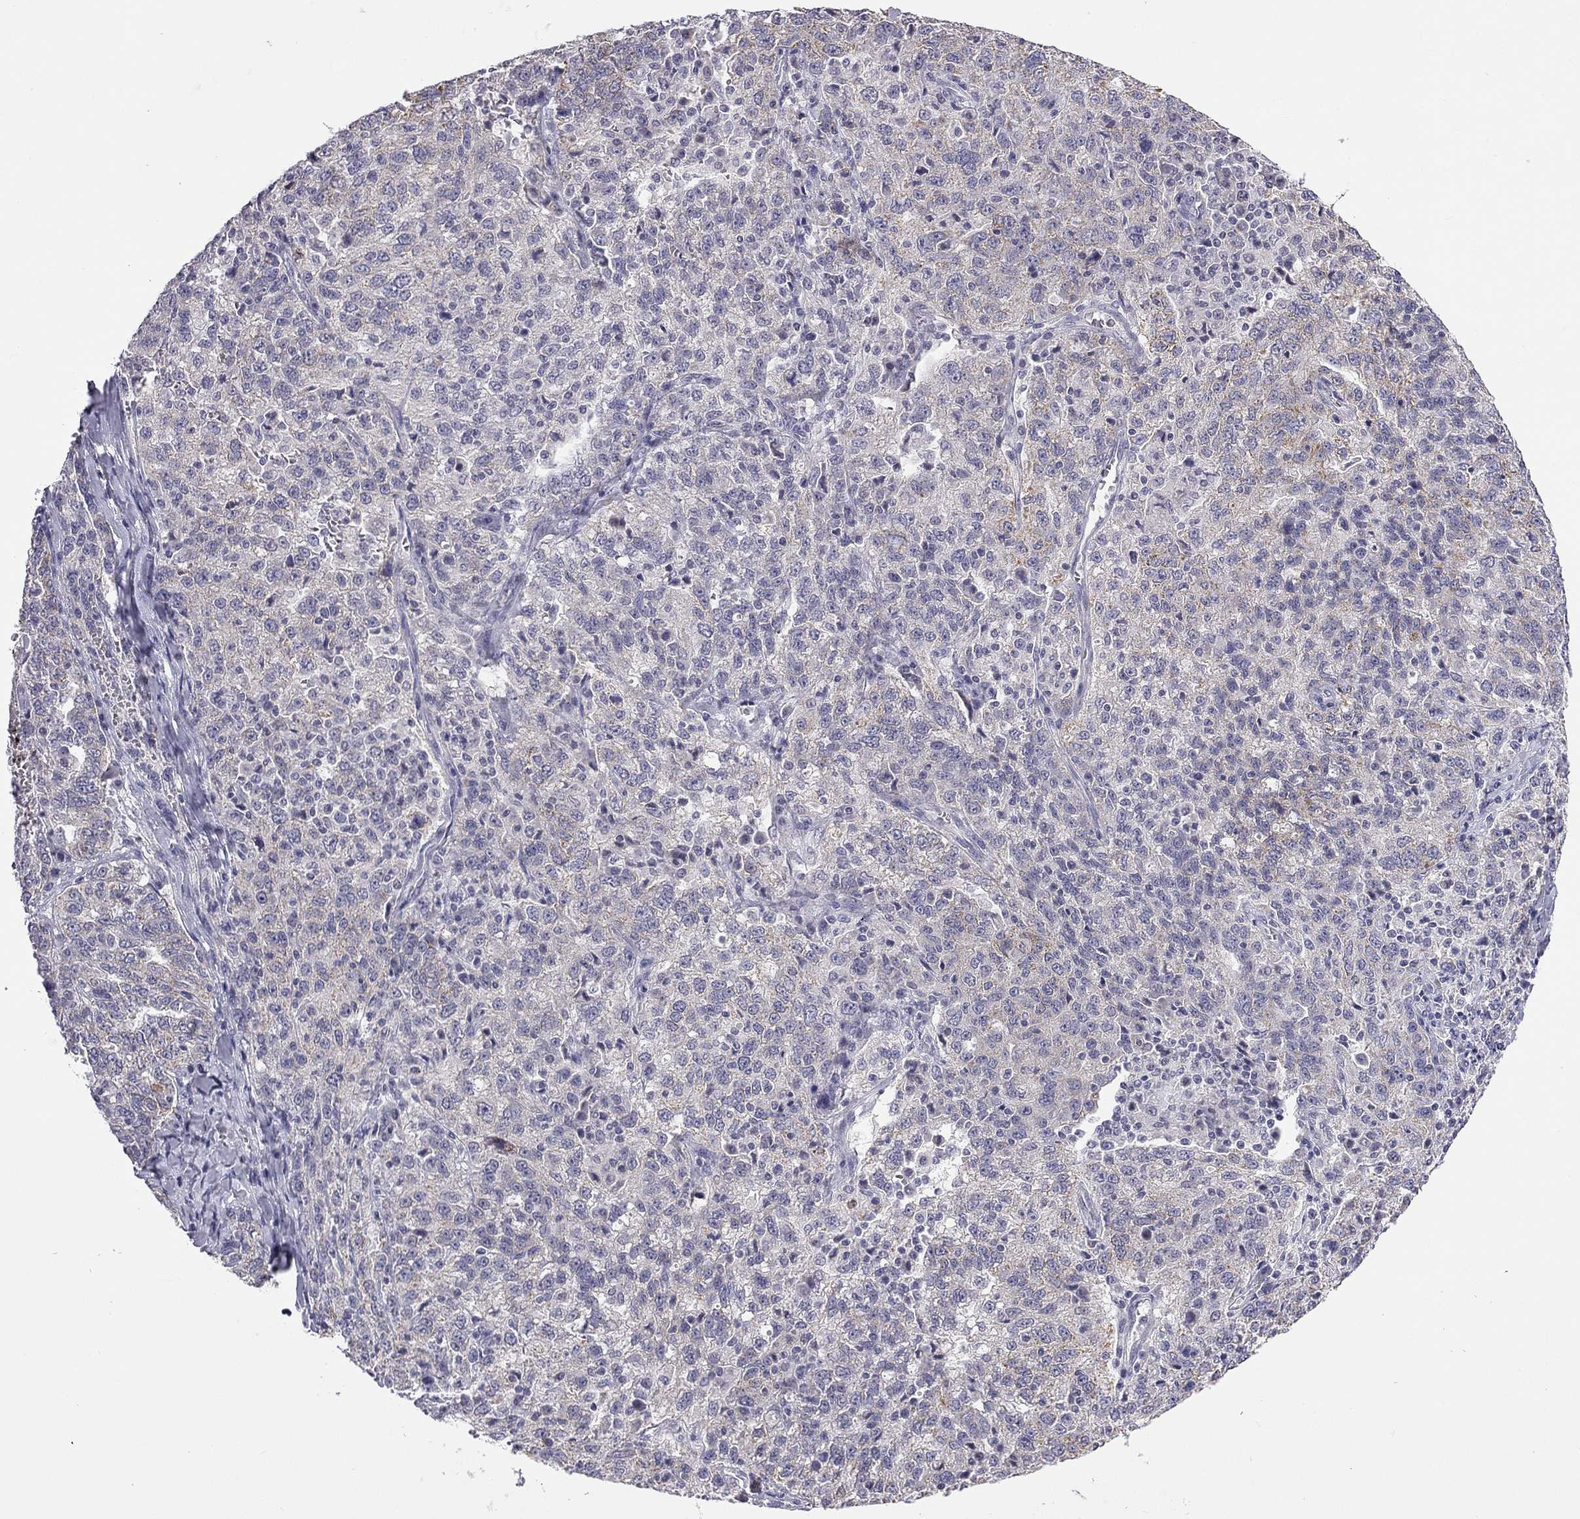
{"staining": {"intensity": "weak", "quantity": ">75%", "location": "cytoplasmic/membranous"}, "tissue": "ovarian cancer", "cell_type": "Tumor cells", "image_type": "cancer", "snomed": [{"axis": "morphology", "description": "Cystadenocarcinoma, serous, NOS"}, {"axis": "topography", "description": "Ovary"}], "caption": "This photomicrograph displays immunohistochemistry staining of human ovarian cancer (serous cystadenocarcinoma), with low weak cytoplasmic/membranous positivity in about >75% of tumor cells.", "gene": "C5orf49", "patient": {"sex": "female", "age": 71}}